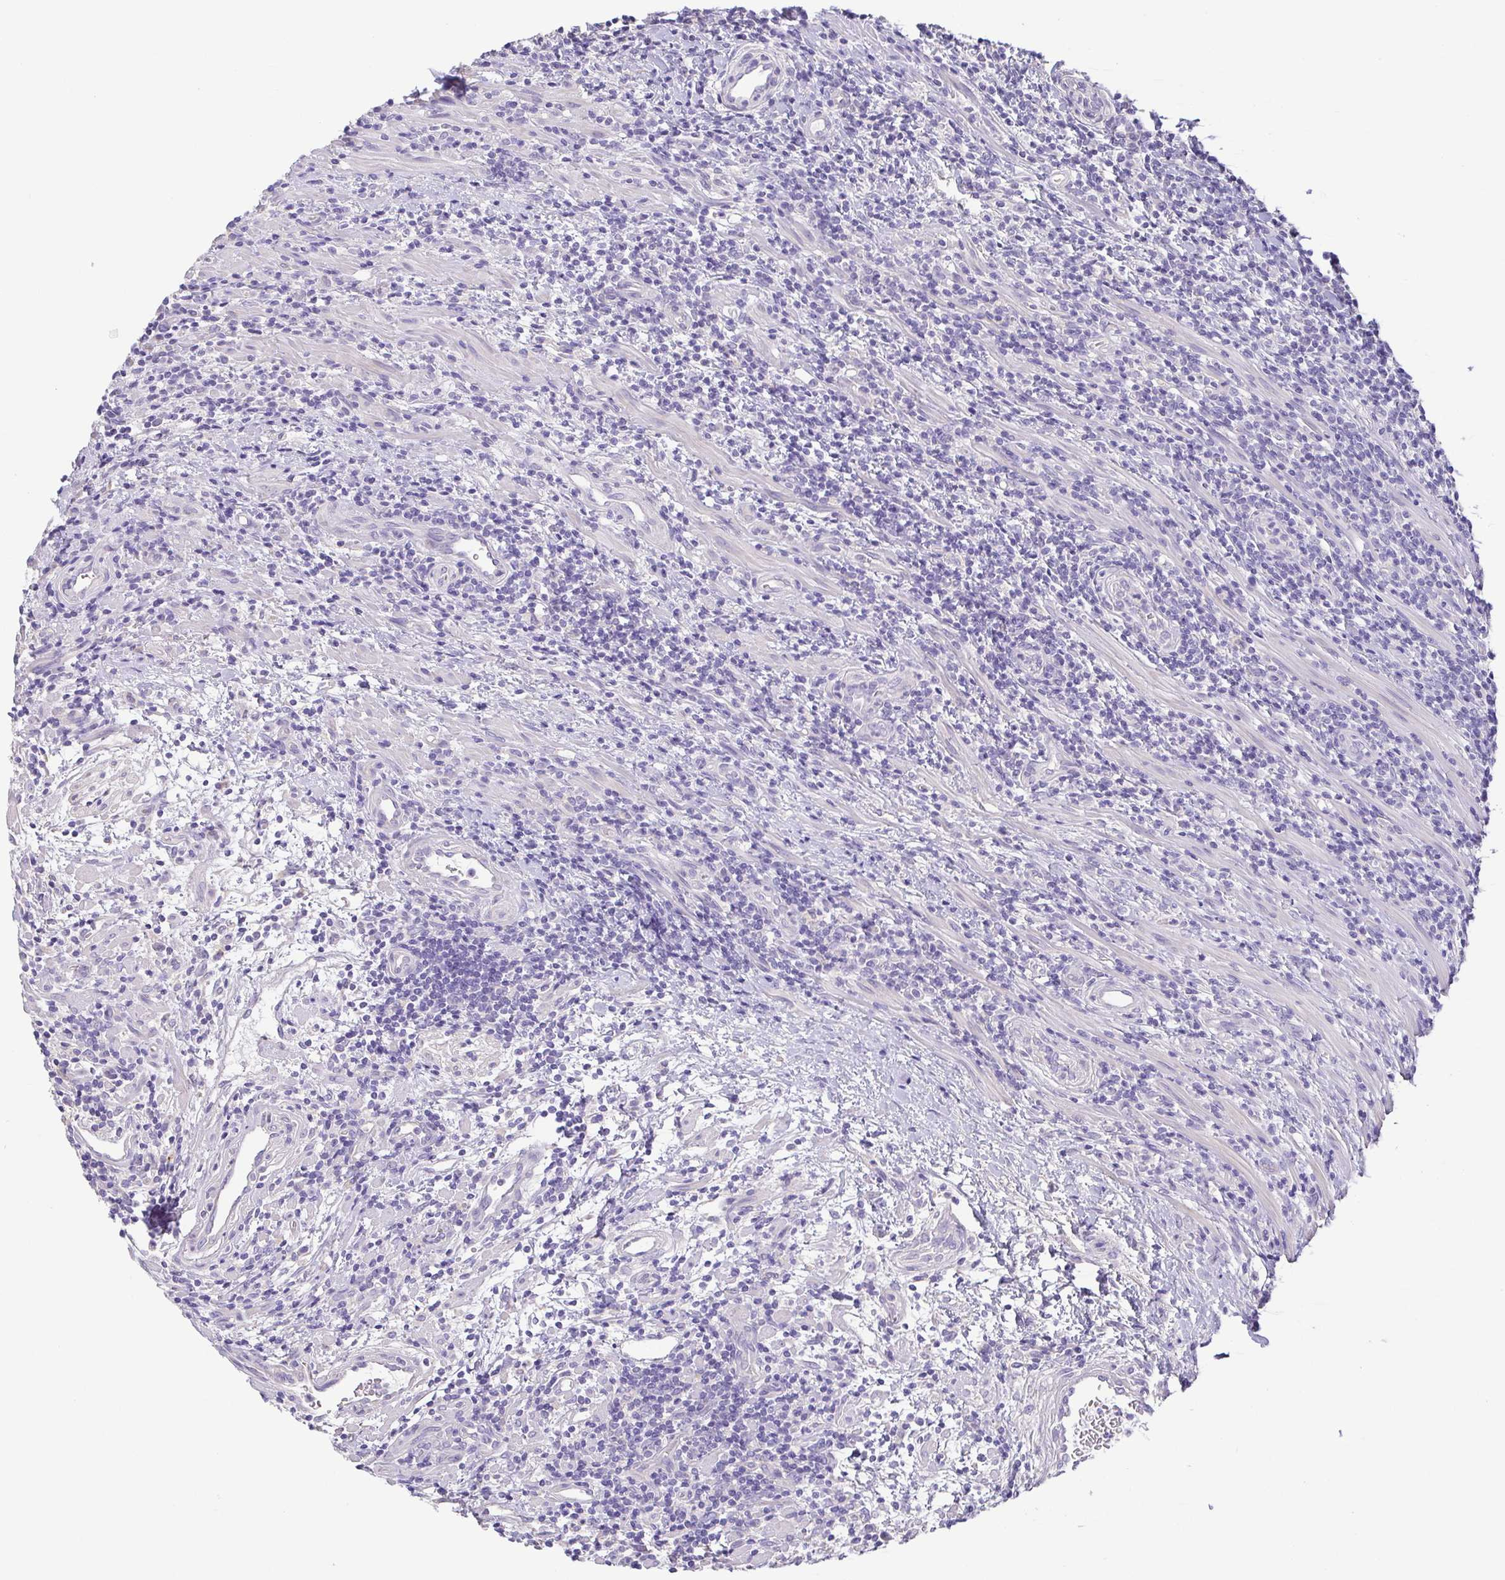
{"staining": {"intensity": "negative", "quantity": "none", "location": "none"}, "tissue": "lymphoma", "cell_type": "Tumor cells", "image_type": "cancer", "snomed": [{"axis": "morphology", "description": "Malignant lymphoma, non-Hodgkin's type, High grade"}, {"axis": "topography", "description": "Small intestine"}], "caption": "High magnification brightfield microscopy of high-grade malignant lymphoma, non-Hodgkin's type stained with DAB (3,3'-diaminobenzidine) (brown) and counterstained with hematoxylin (blue): tumor cells show no significant staining.", "gene": "PKDREJ", "patient": {"sex": "female", "age": 56}}